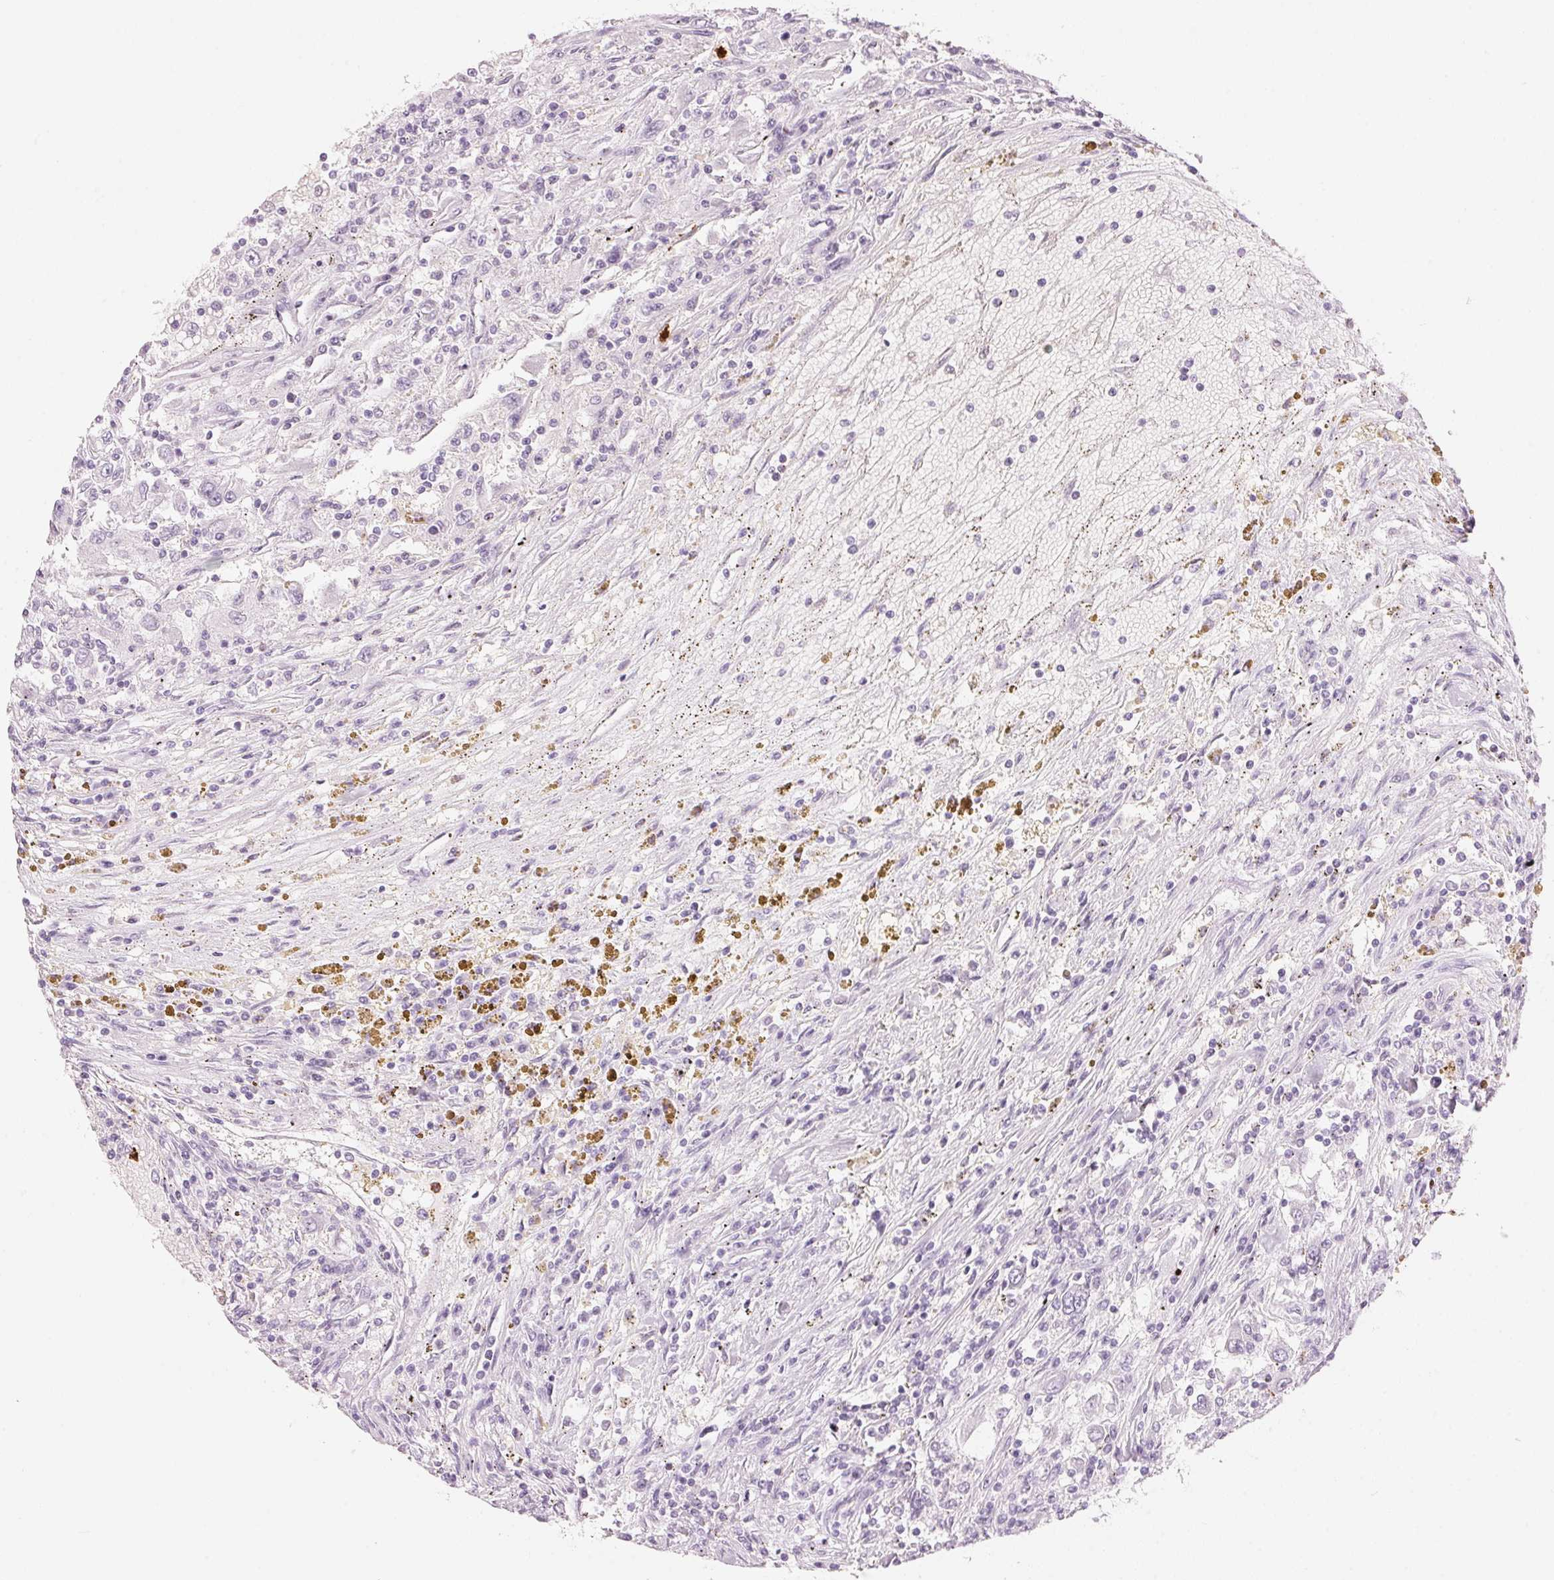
{"staining": {"intensity": "negative", "quantity": "none", "location": "none"}, "tissue": "renal cancer", "cell_type": "Tumor cells", "image_type": "cancer", "snomed": [{"axis": "morphology", "description": "Adenocarcinoma, NOS"}, {"axis": "topography", "description": "Kidney"}], "caption": "IHC of renal adenocarcinoma exhibits no staining in tumor cells.", "gene": "KLK7", "patient": {"sex": "female", "age": 67}}